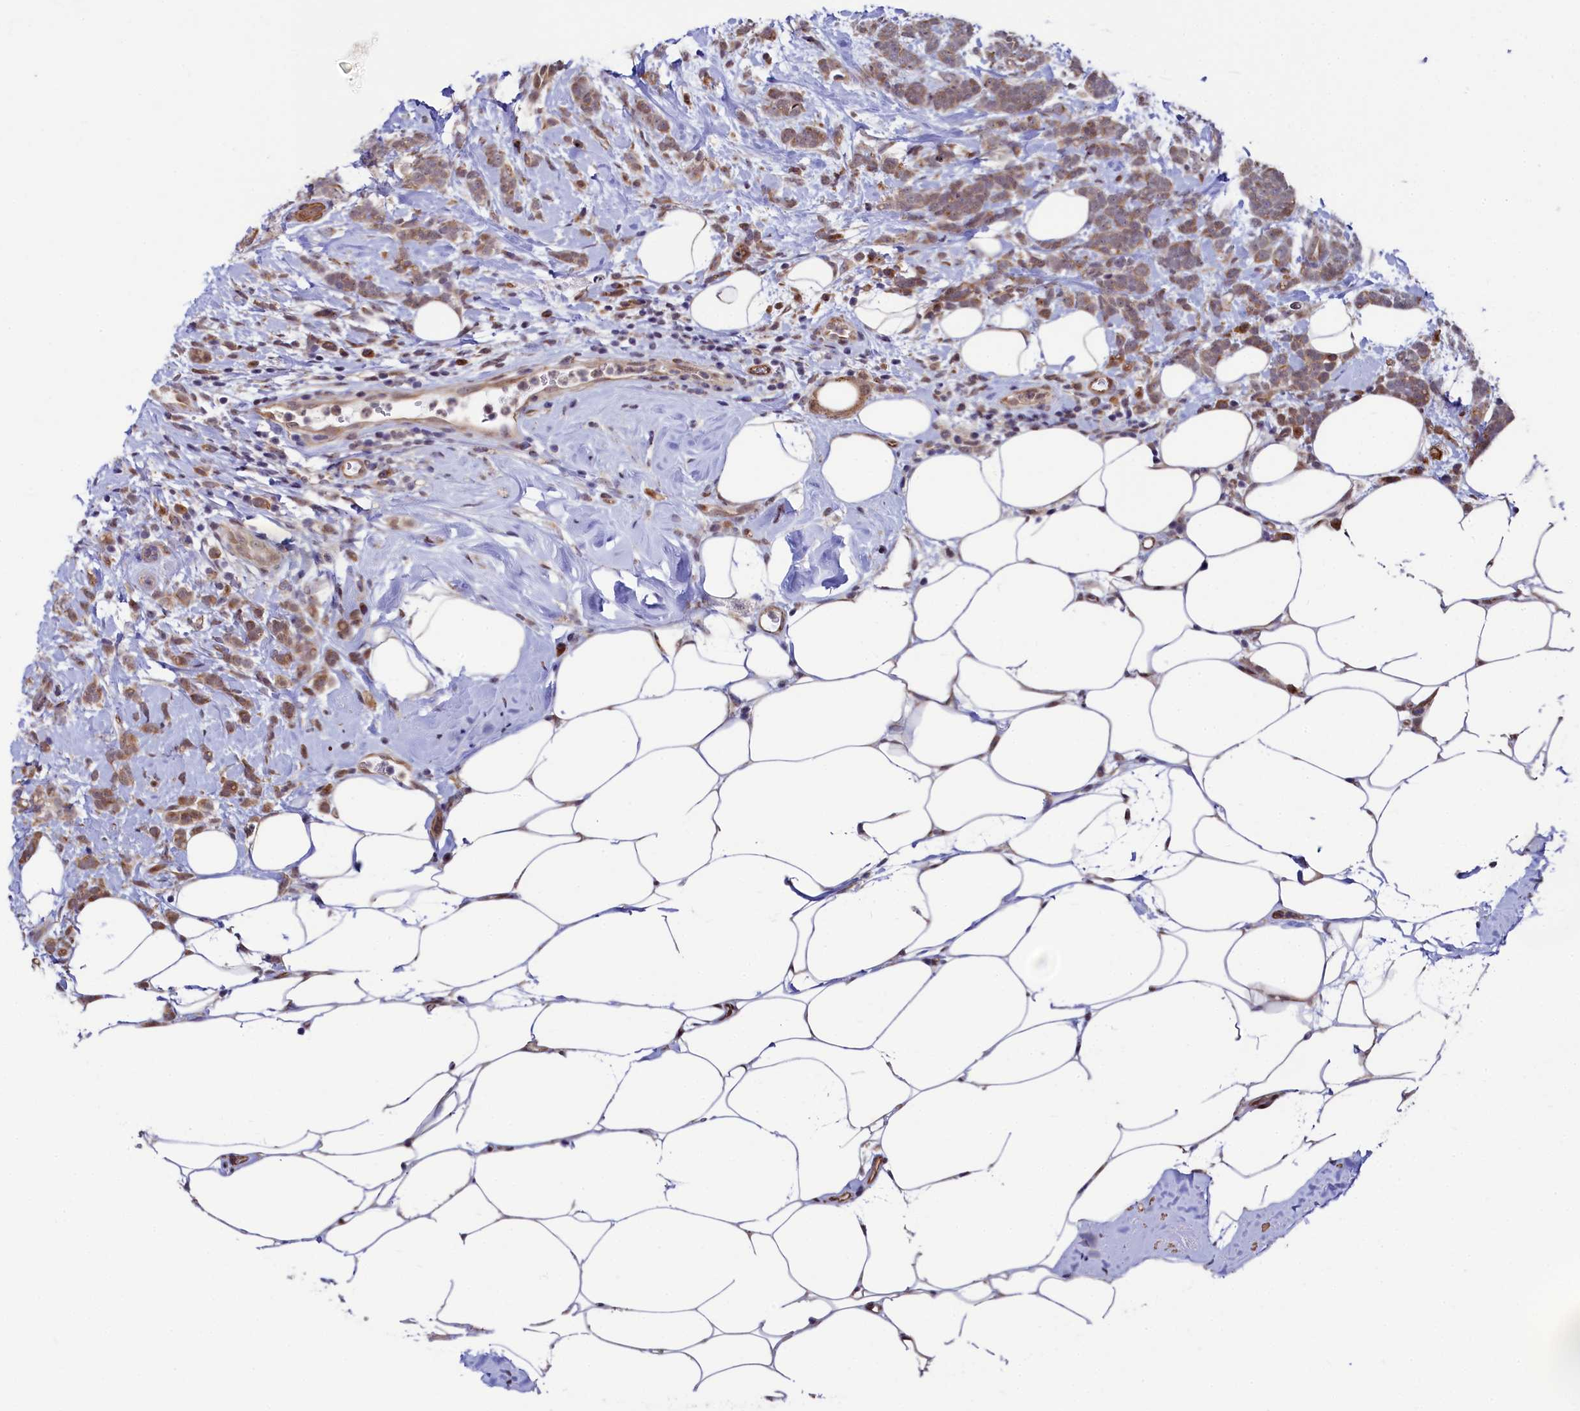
{"staining": {"intensity": "moderate", "quantity": ">75%", "location": "cytoplasmic/membranous"}, "tissue": "breast cancer", "cell_type": "Tumor cells", "image_type": "cancer", "snomed": [{"axis": "morphology", "description": "Lobular carcinoma"}, {"axis": "topography", "description": "Breast"}], "caption": "Tumor cells demonstrate moderate cytoplasmic/membranous staining in about >75% of cells in breast cancer. (DAB (3,3'-diaminobenzidine) IHC with brightfield microscopy, high magnification).", "gene": "LEO1", "patient": {"sex": "female", "age": 58}}